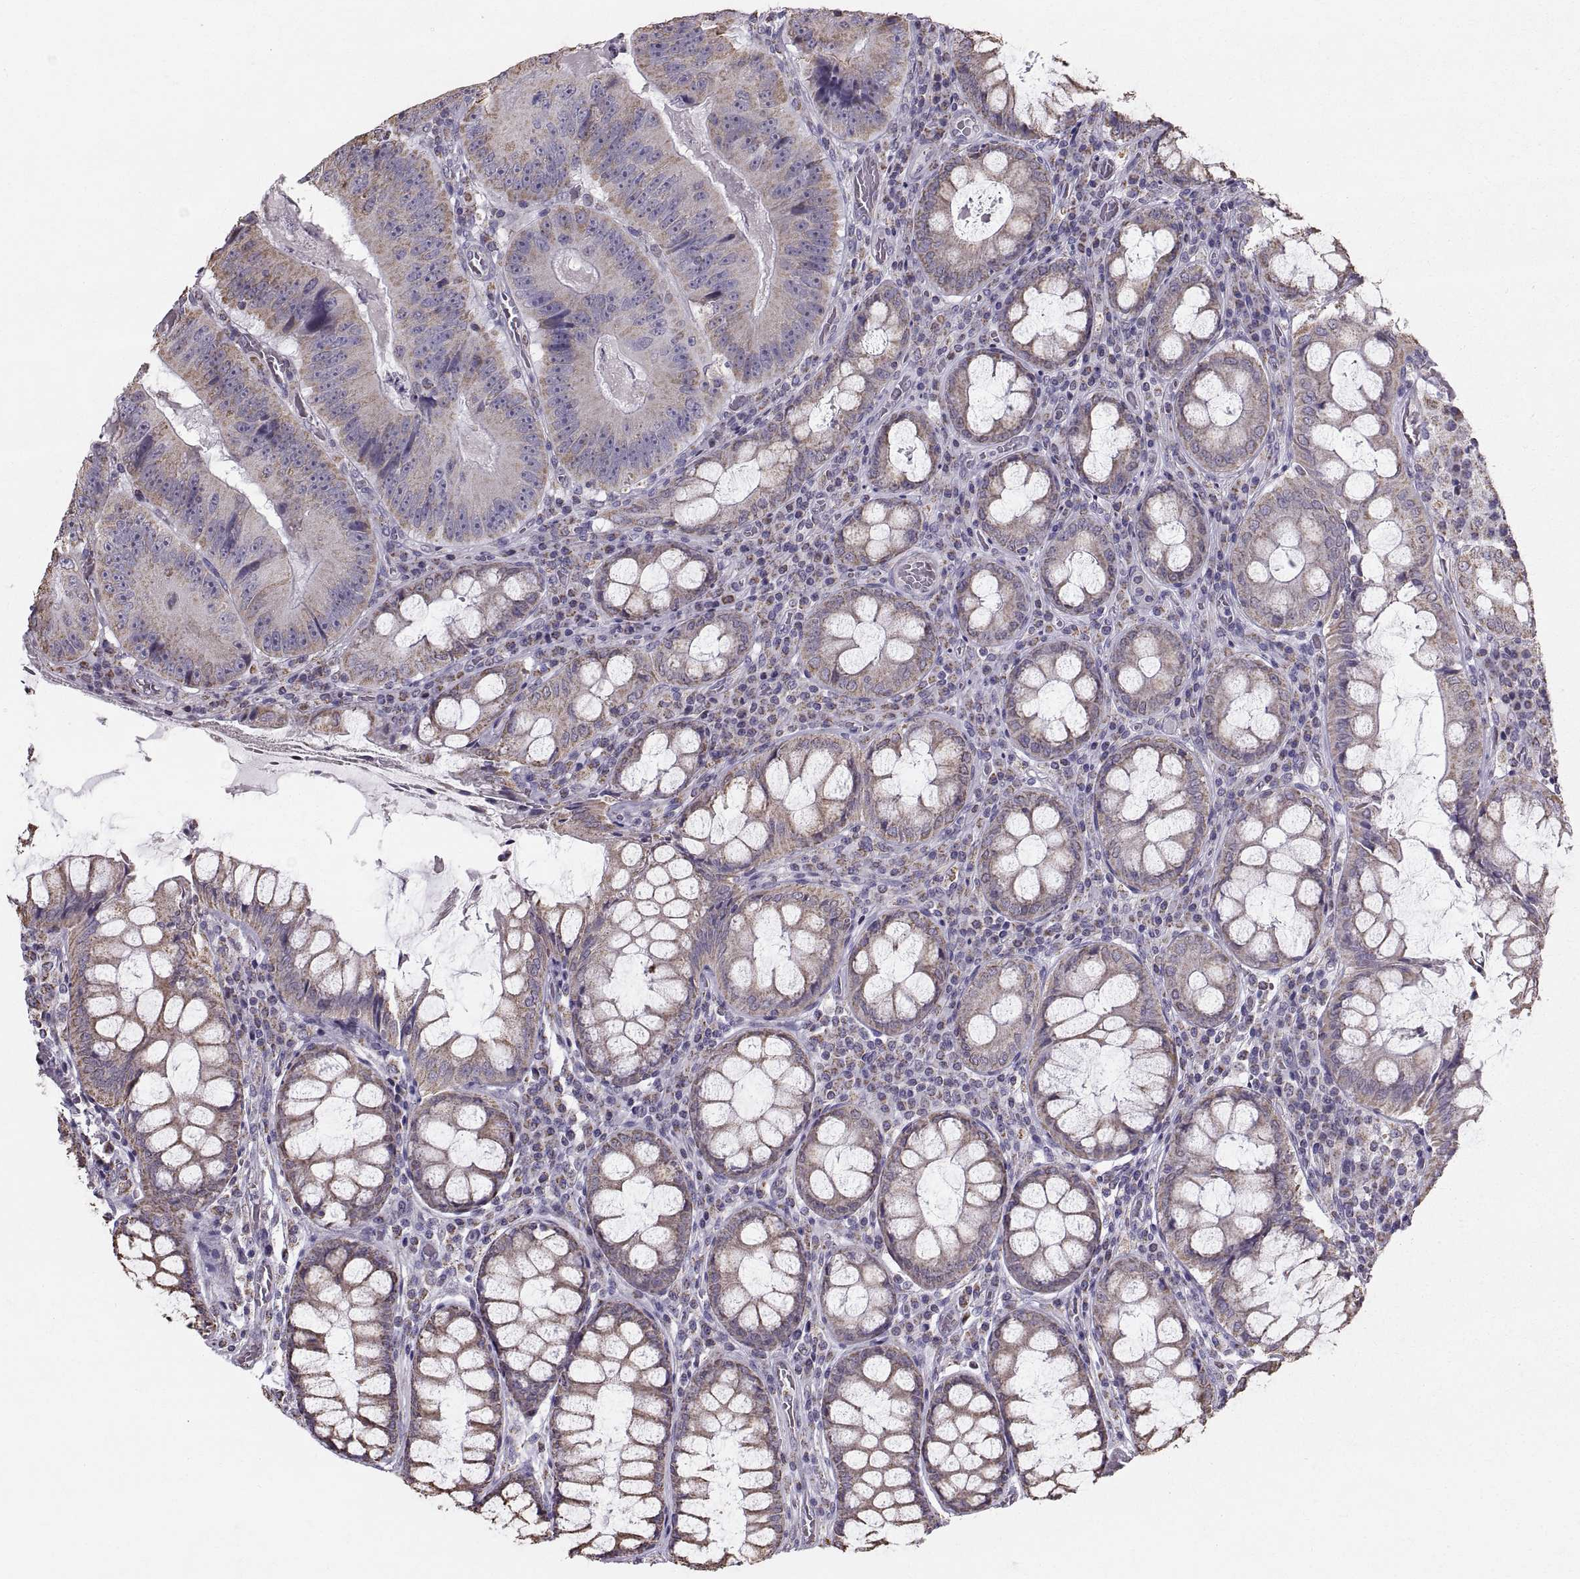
{"staining": {"intensity": "weak", "quantity": "25%-75%", "location": "cytoplasmic/membranous"}, "tissue": "colorectal cancer", "cell_type": "Tumor cells", "image_type": "cancer", "snomed": [{"axis": "morphology", "description": "Adenocarcinoma, NOS"}, {"axis": "topography", "description": "Colon"}], "caption": "High-power microscopy captured an immunohistochemistry (IHC) photomicrograph of colorectal cancer, revealing weak cytoplasmic/membranous staining in approximately 25%-75% of tumor cells. (DAB (3,3'-diaminobenzidine) IHC with brightfield microscopy, high magnification).", "gene": "STMND1", "patient": {"sex": "female", "age": 86}}